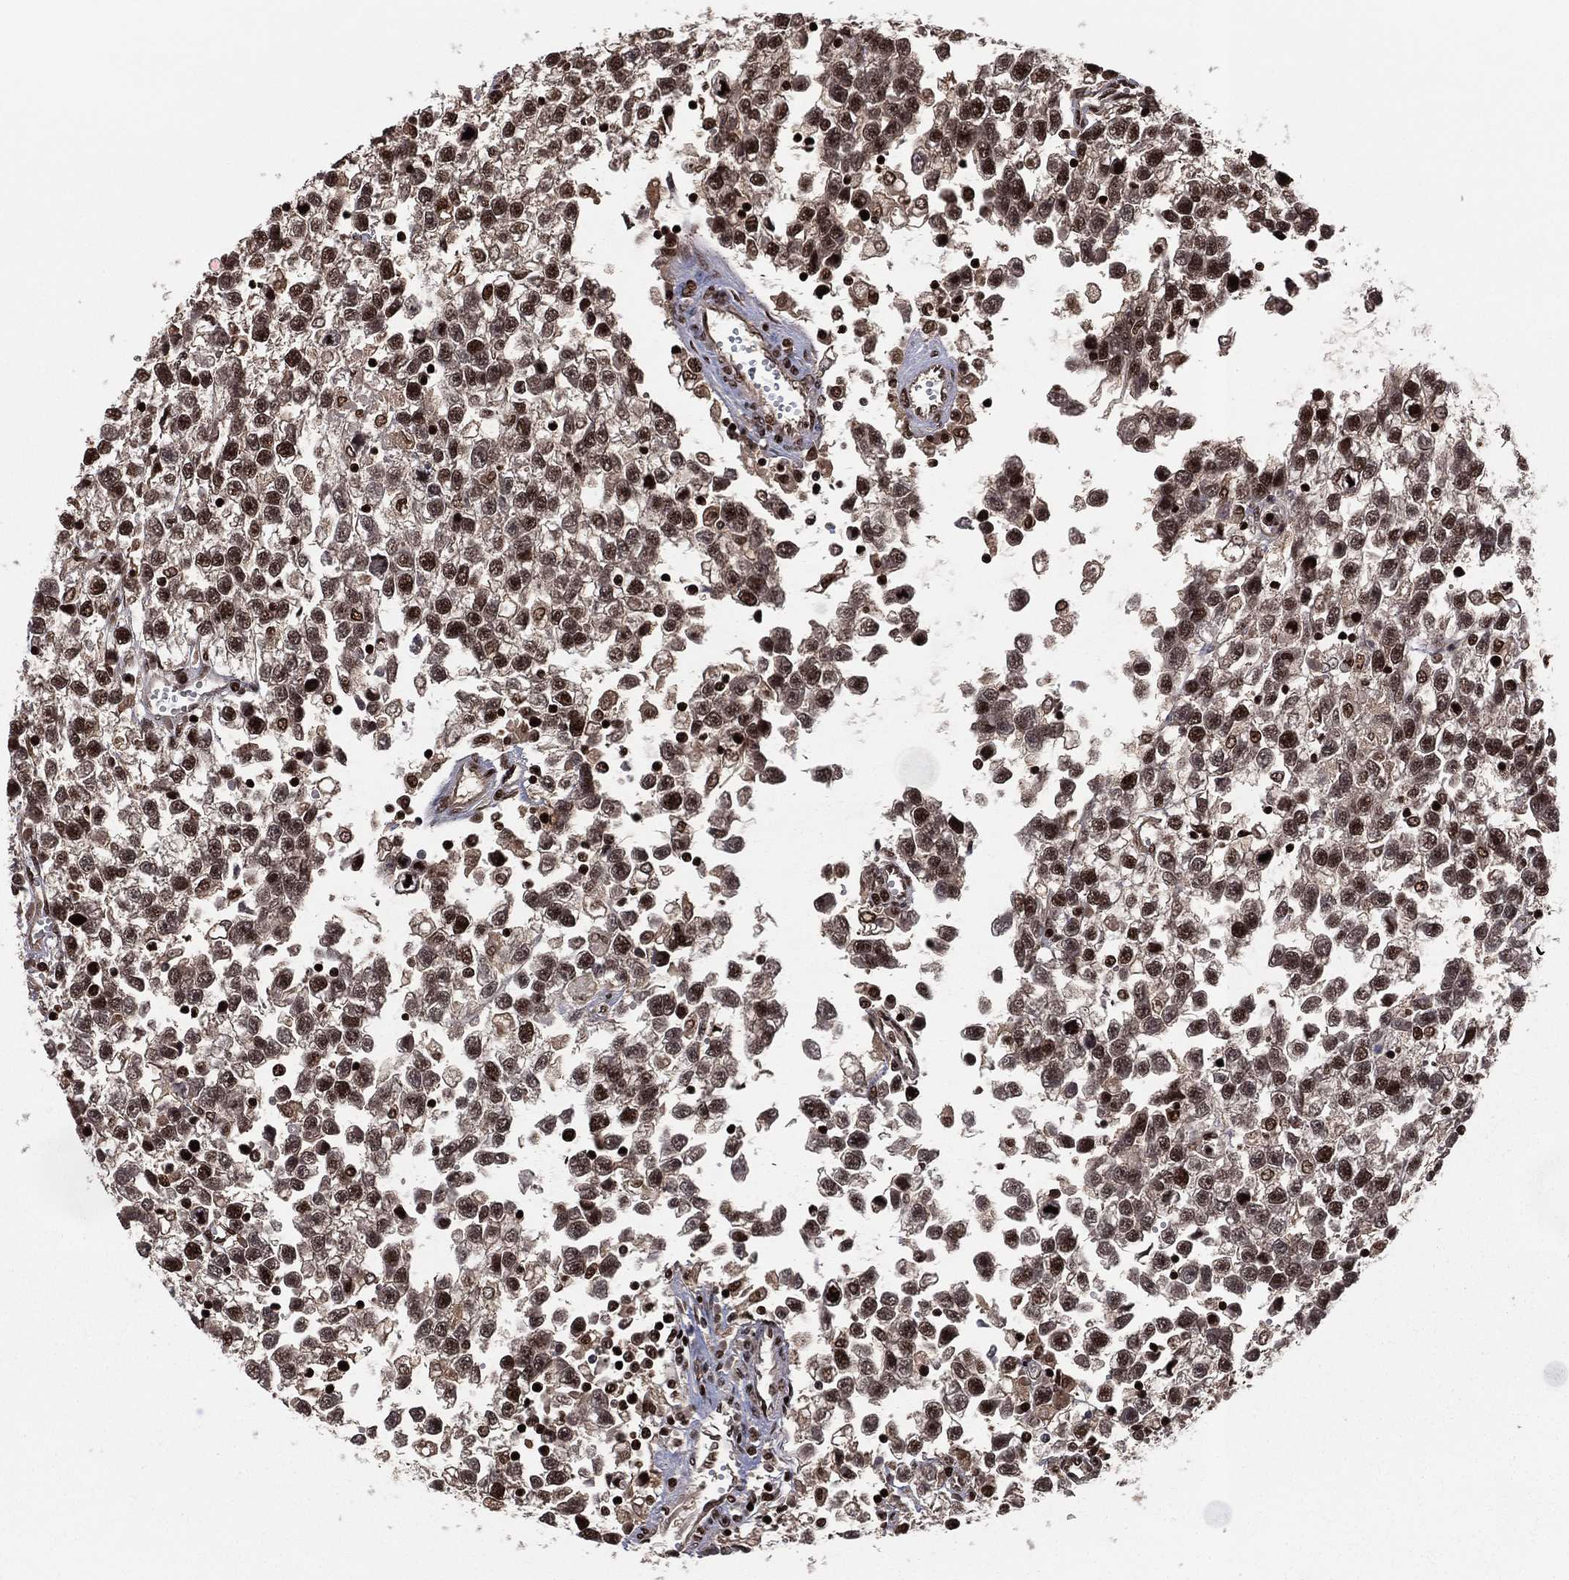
{"staining": {"intensity": "strong", "quantity": ">75%", "location": "nuclear"}, "tissue": "testis cancer", "cell_type": "Tumor cells", "image_type": "cancer", "snomed": [{"axis": "morphology", "description": "Seminoma, NOS"}, {"axis": "topography", "description": "Testis"}], "caption": "Testis cancer (seminoma) was stained to show a protein in brown. There is high levels of strong nuclear staining in about >75% of tumor cells.", "gene": "PSMA1", "patient": {"sex": "male", "age": 34}}